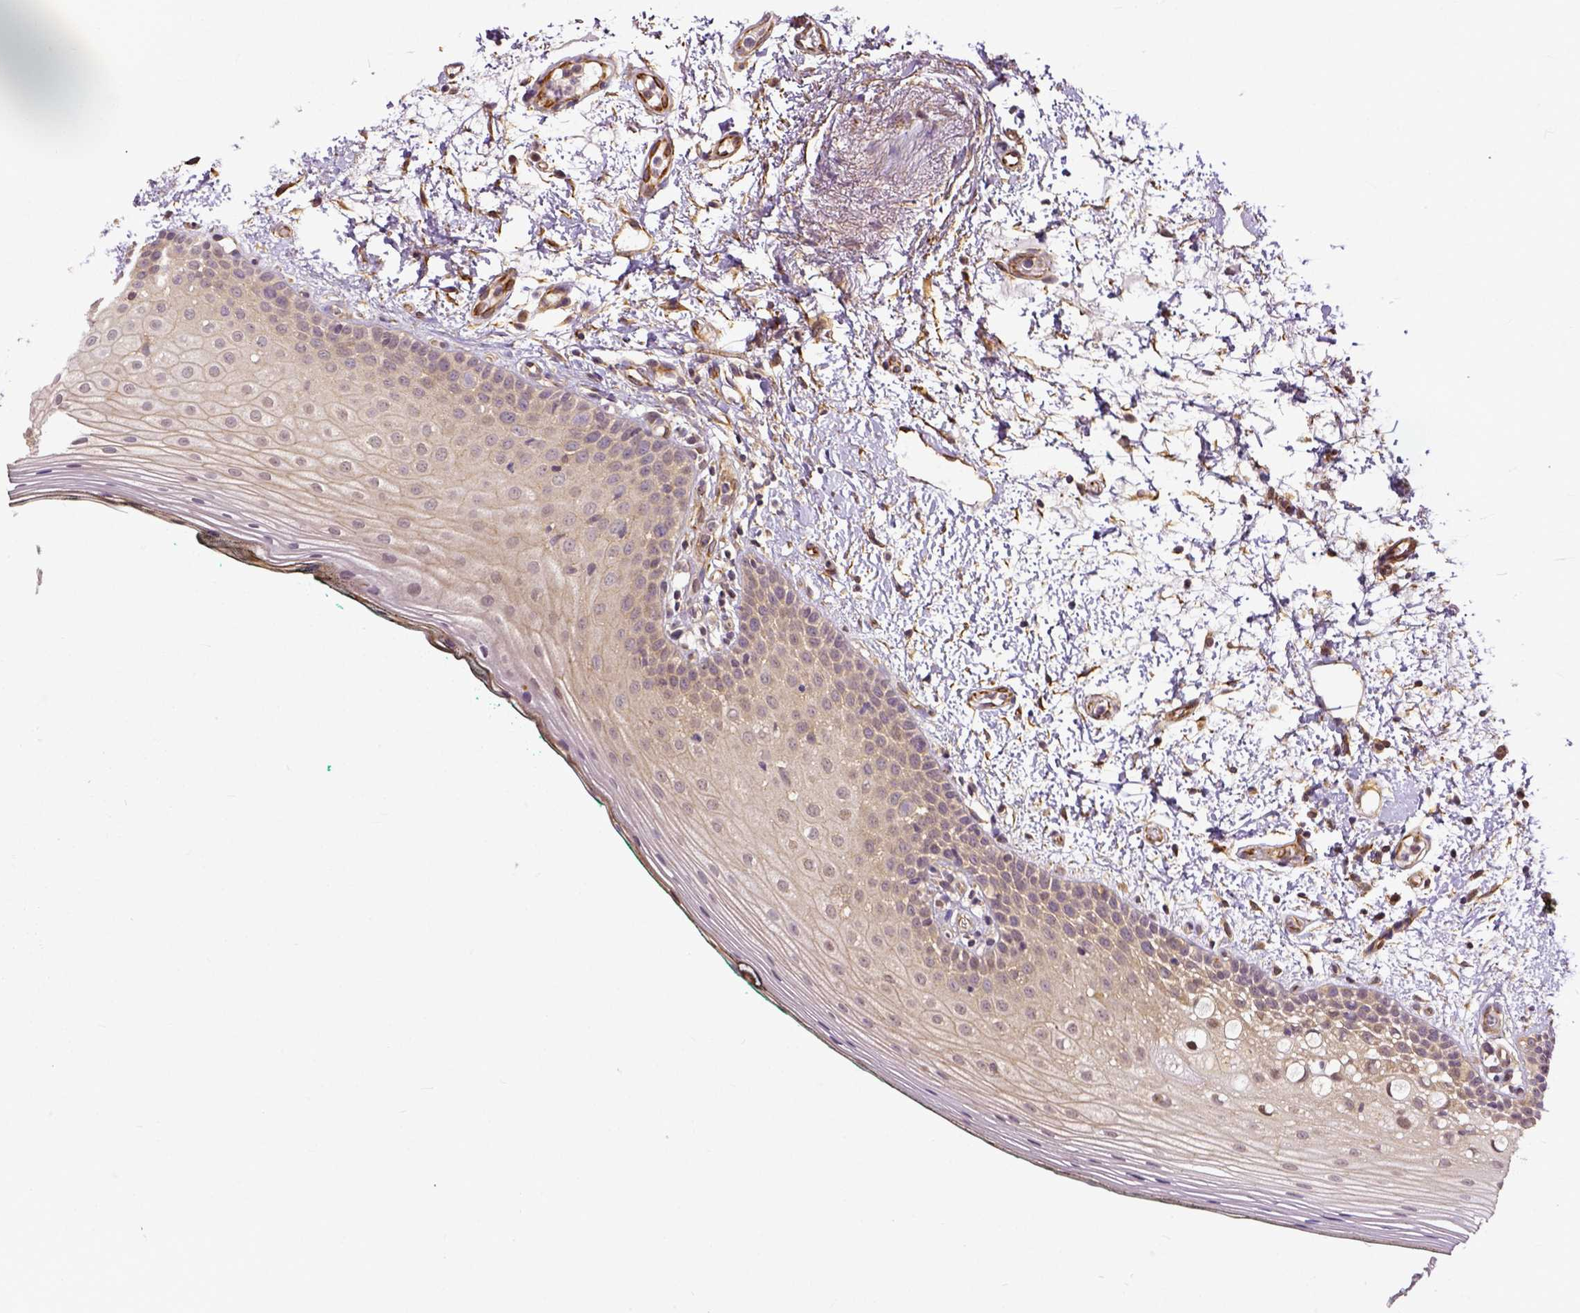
{"staining": {"intensity": "weak", "quantity": "25%-75%", "location": "cytoplasmic/membranous"}, "tissue": "oral mucosa", "cell_type": "Squamous epithelial cells", "image_type": "normal", "snomed": [{"axis": "morphology", "description": "Normal tissue, NOS"}, {"axis": "topography", "description": "Oral tissue"}], "caption": "Squamous epithelial cells display weak cytoplasmic/membranous staining in about 25%-75% of cells in unremarkable oral mucosa.", "gene": "DICER1", "patient": {"sex": "female", "age": 83}}